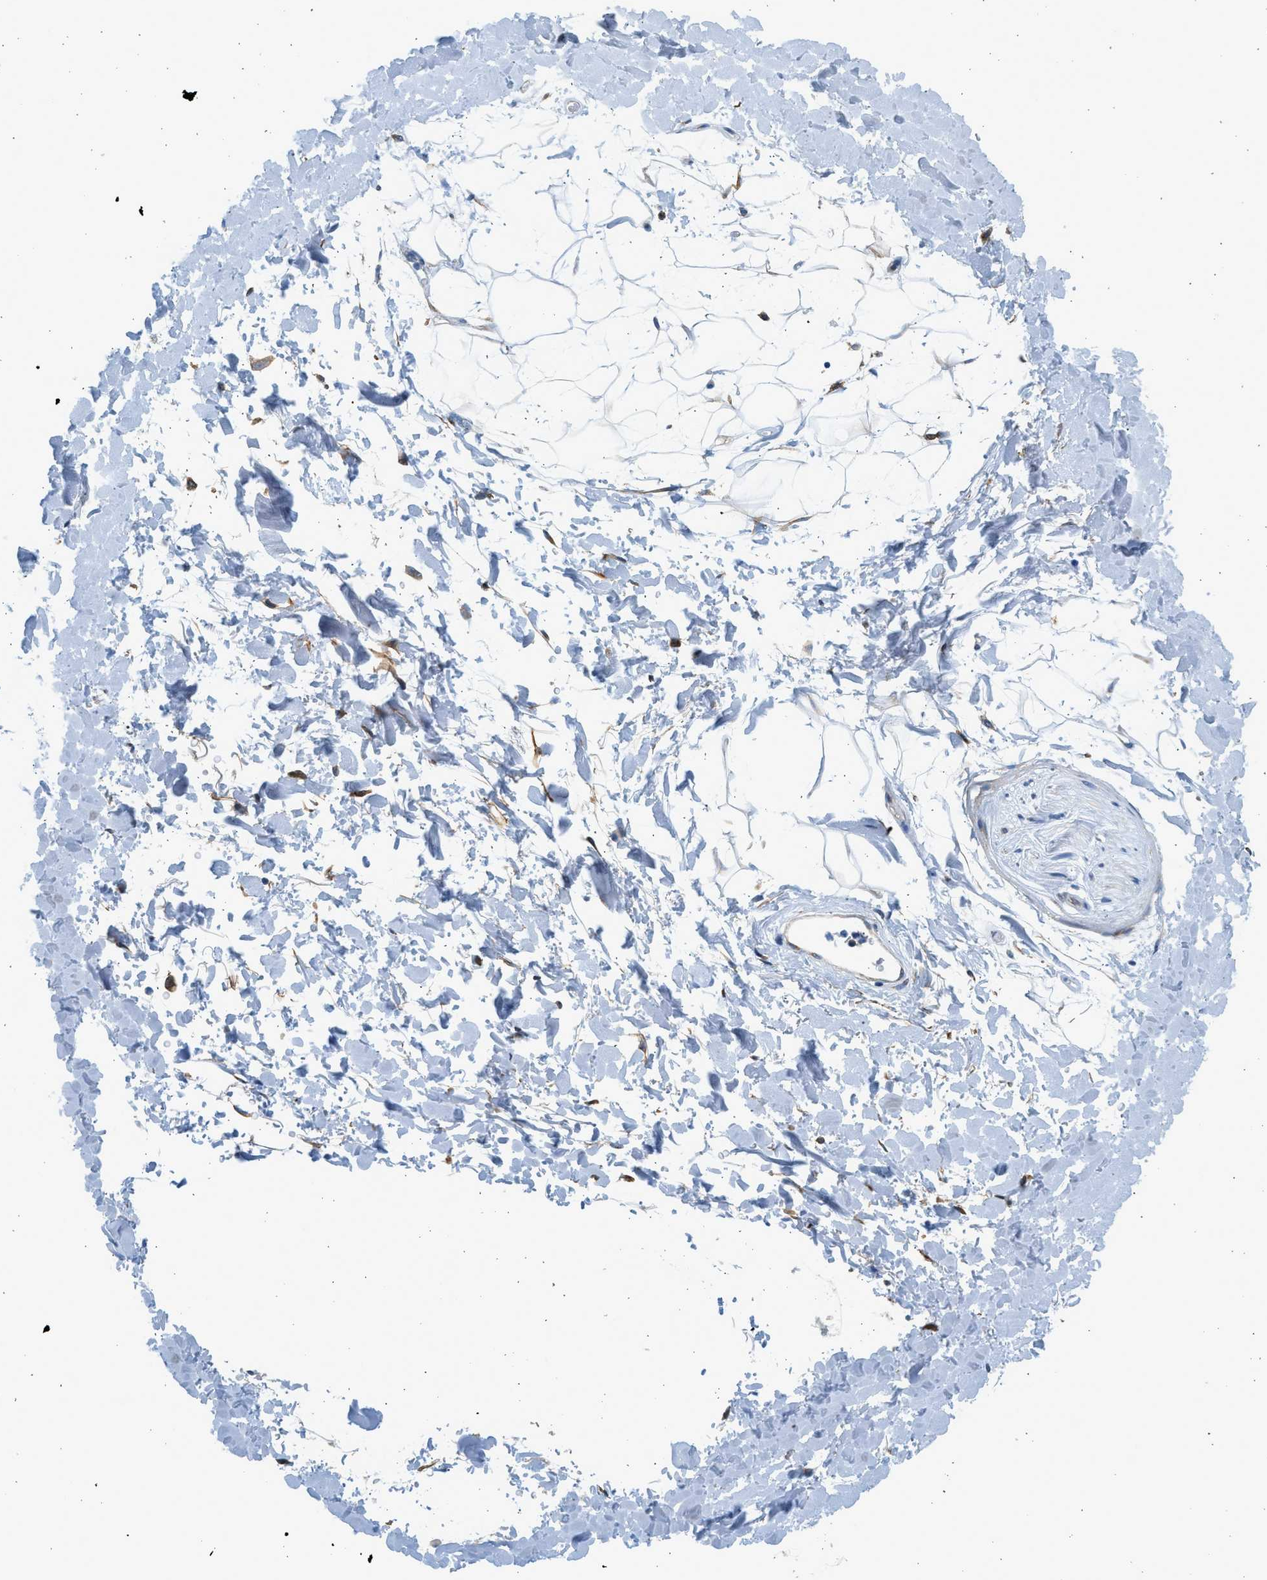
{"staining": {"intensity": "negative", "quantity": "none", "location": "none"}, "tissue": "adipose tissue", "cell_type": "Adipocytes", "image_type": "normal", "snomed": [{"axis": "morphology", "description": "Normal tissue, NOS"}, {"axis": "topography", "description": "Soft tissue"}], "caption": "Immunohistochemistry histopathology image of normal adipose tissue stained for a protein (brown), which exhibits no staining in adipocytes.", "gene": "CNTN6", "patient": {"sex": "male", "age": 72}}